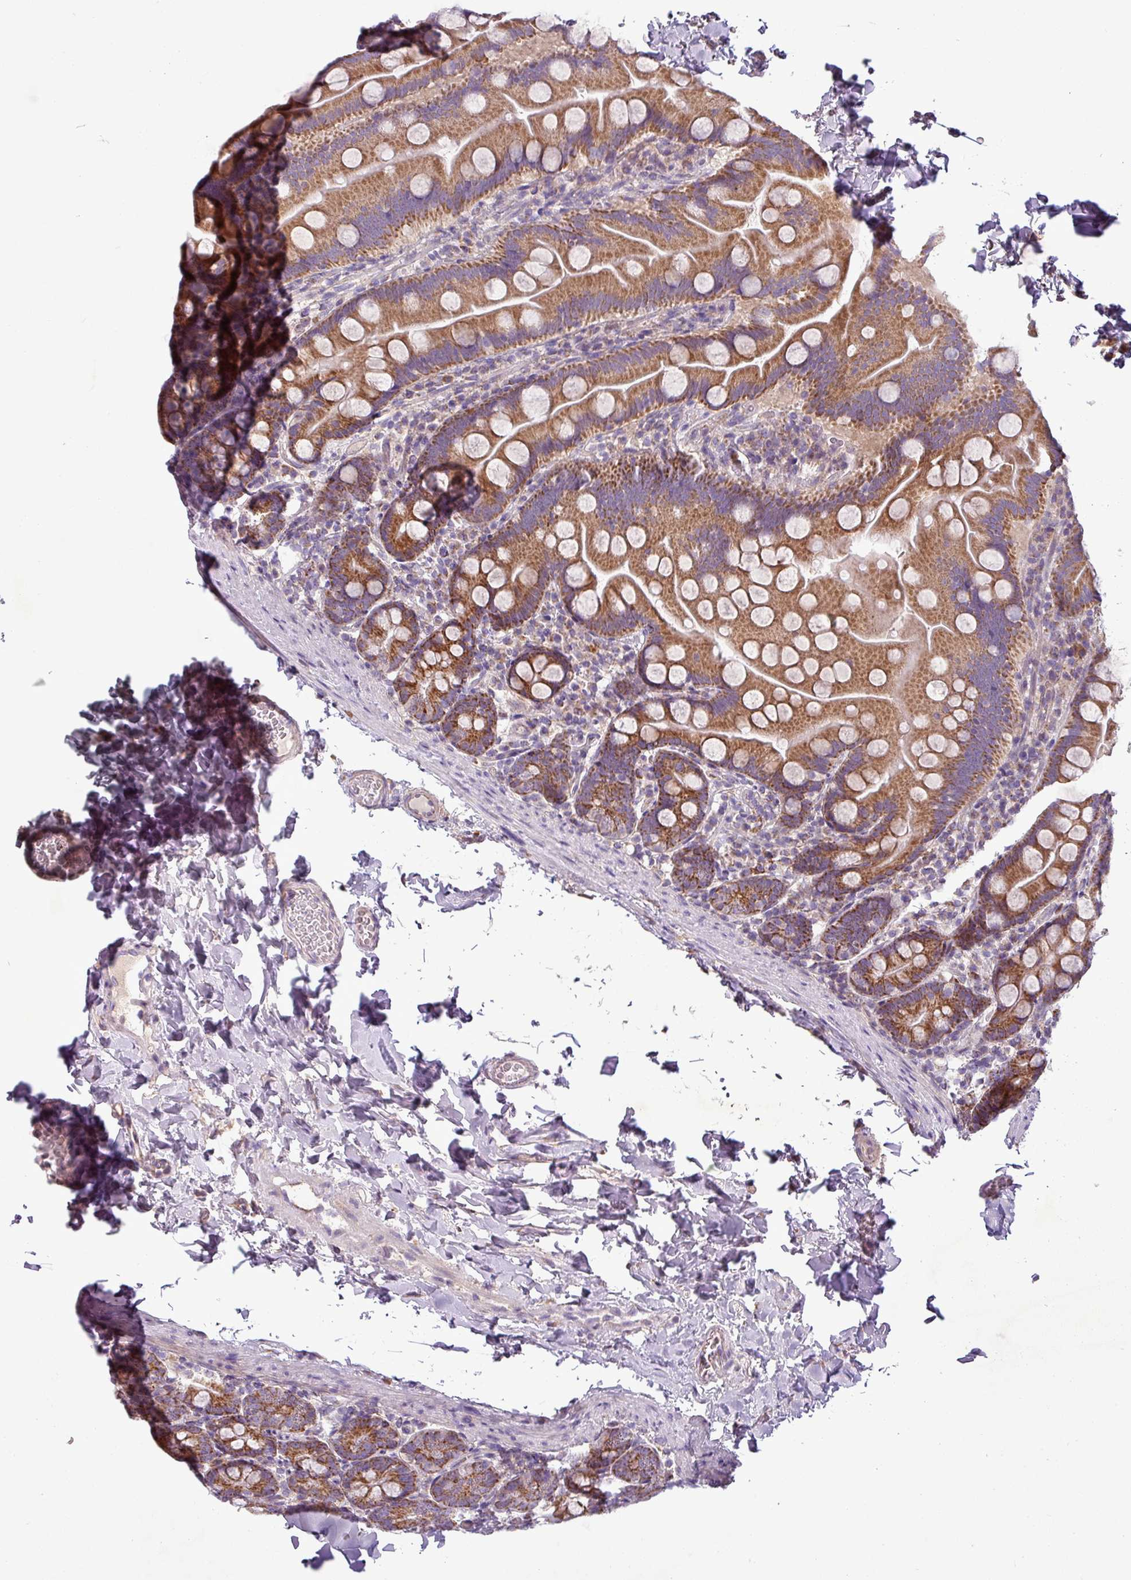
{"staining": {"intensity": "moderate", "quantity": ">75%", "location": "cytoplasmic/membranous"}, "tissue": "small intestine", "cell_type": "Glandular cells", "image_type": "normal", "snomed": [{"axis": "morphology", "description": "Normal tissue, NOS"}, {"axis": "topography", "description": "Small intestine"}], "caption": "High-magnification brightfield microscopy of unremarkable small intestine stained with DAB (brown) and counterstained with hematoxylin (blue). glandular cells exhibit moderate cytoplasmic/membranous expression is present in about>75% of cells. (DAB (3,3'-diaminobenzidine) IHC with brightfield microscopy, high magnification).", "gene": "PNMA6A", "patient": {"sex": "female", "age": 68}}